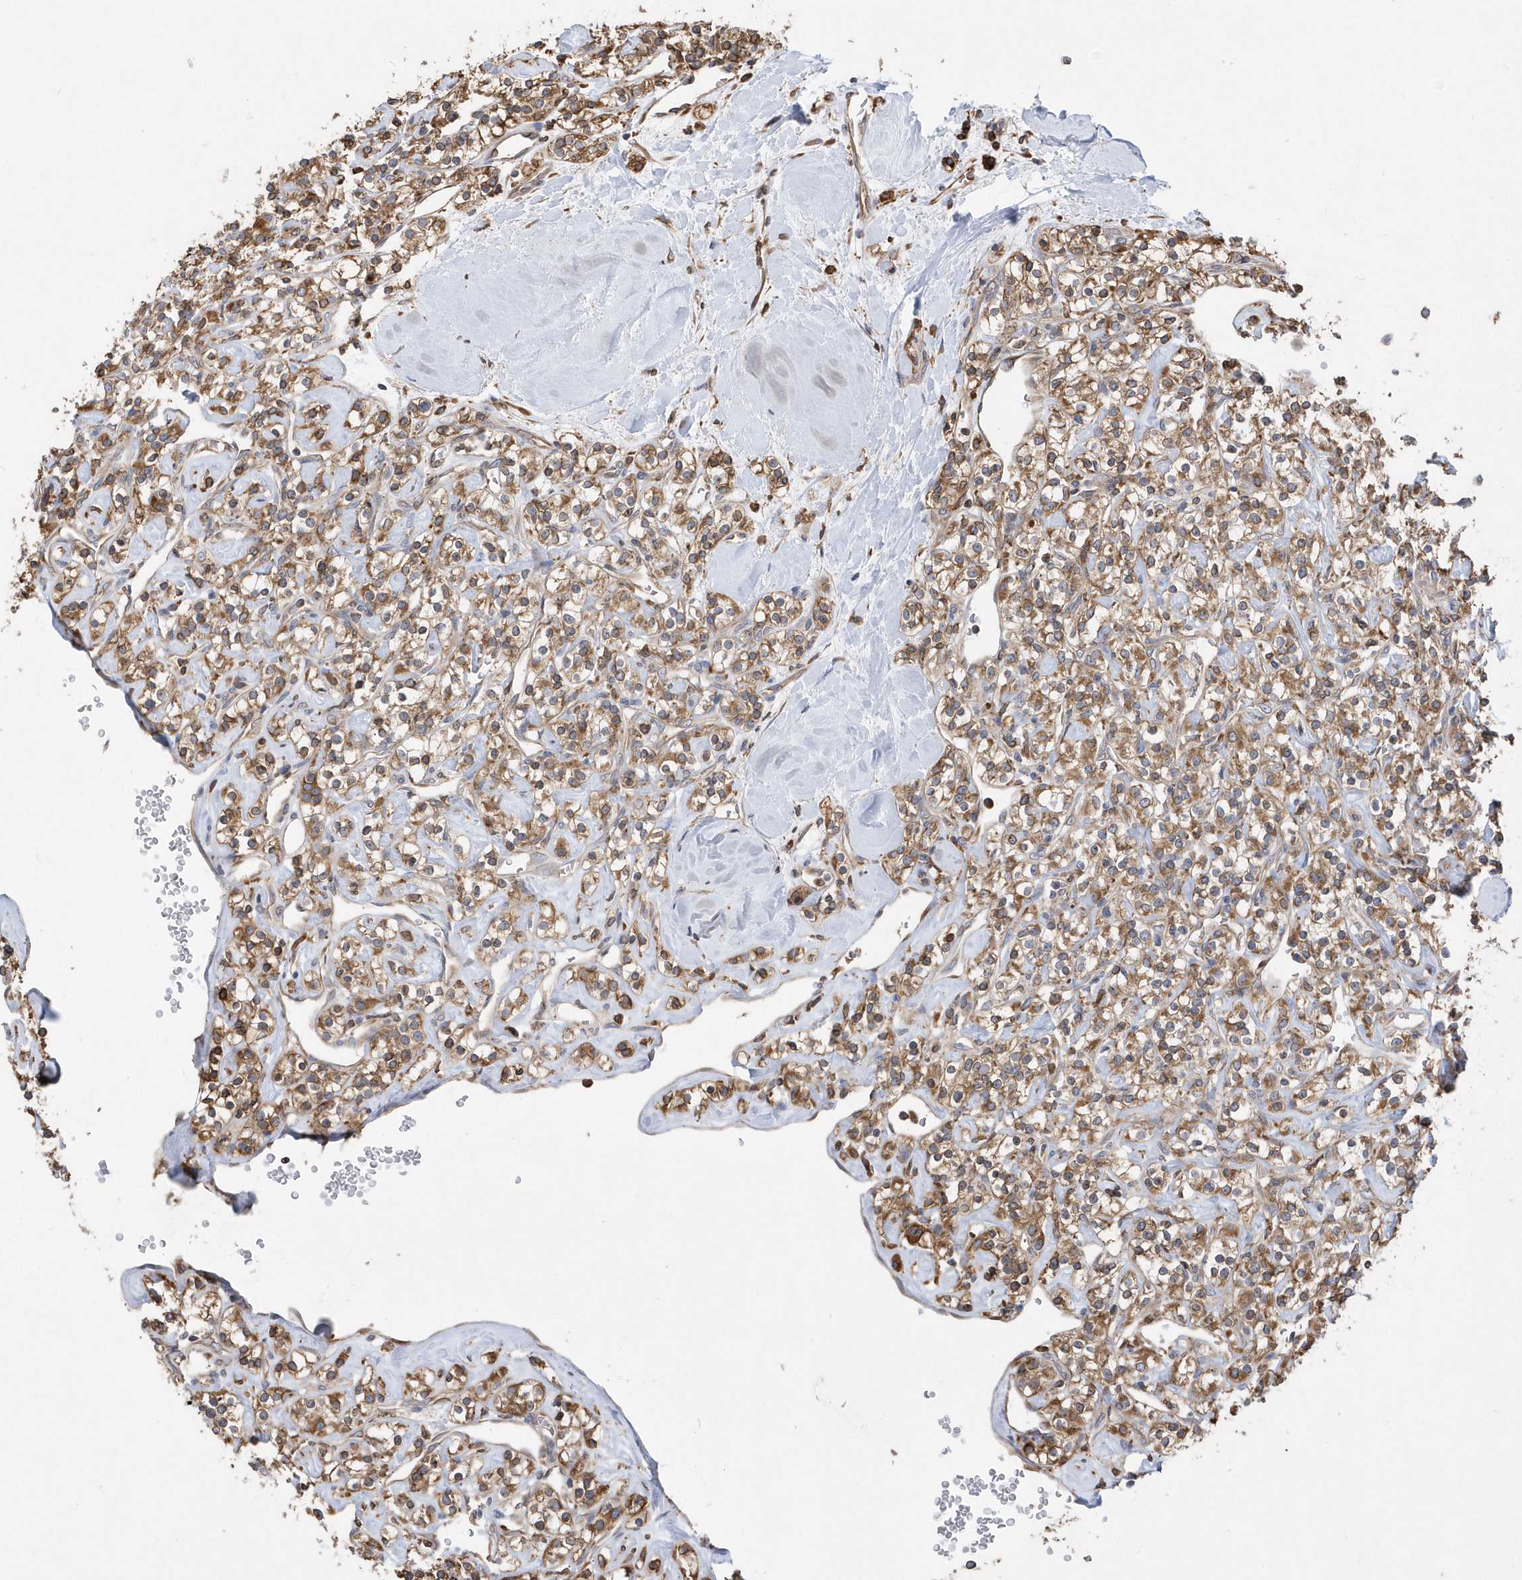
{"staining": {"intensity": "moderate", "quantity": ">75%", "location": "cytoplasmic/membranous"}, "tissue": "renal cancer", "cell_type": "Tumor cells", "image_type": "cancer", "snomed": [{"axis": "morphology", "description": "Adenocarcinoma, NOS"}, {"axis": "topography", "description": "Kidney"}], "caption": "Immunohistochemistry (IHC) photomicrograph of neoplastic tissue: human adenocarcinoma (renal) stained using immunohistochemistry (IHC) shows medium levels of moderate protein expression localized specifically in the cytoplasmic/membranous of tumor cells, appearing as a cytoplasmic/membranous brown color.", "gene": "VAMP7", "patient": {"sex": "male", "age": 77}}